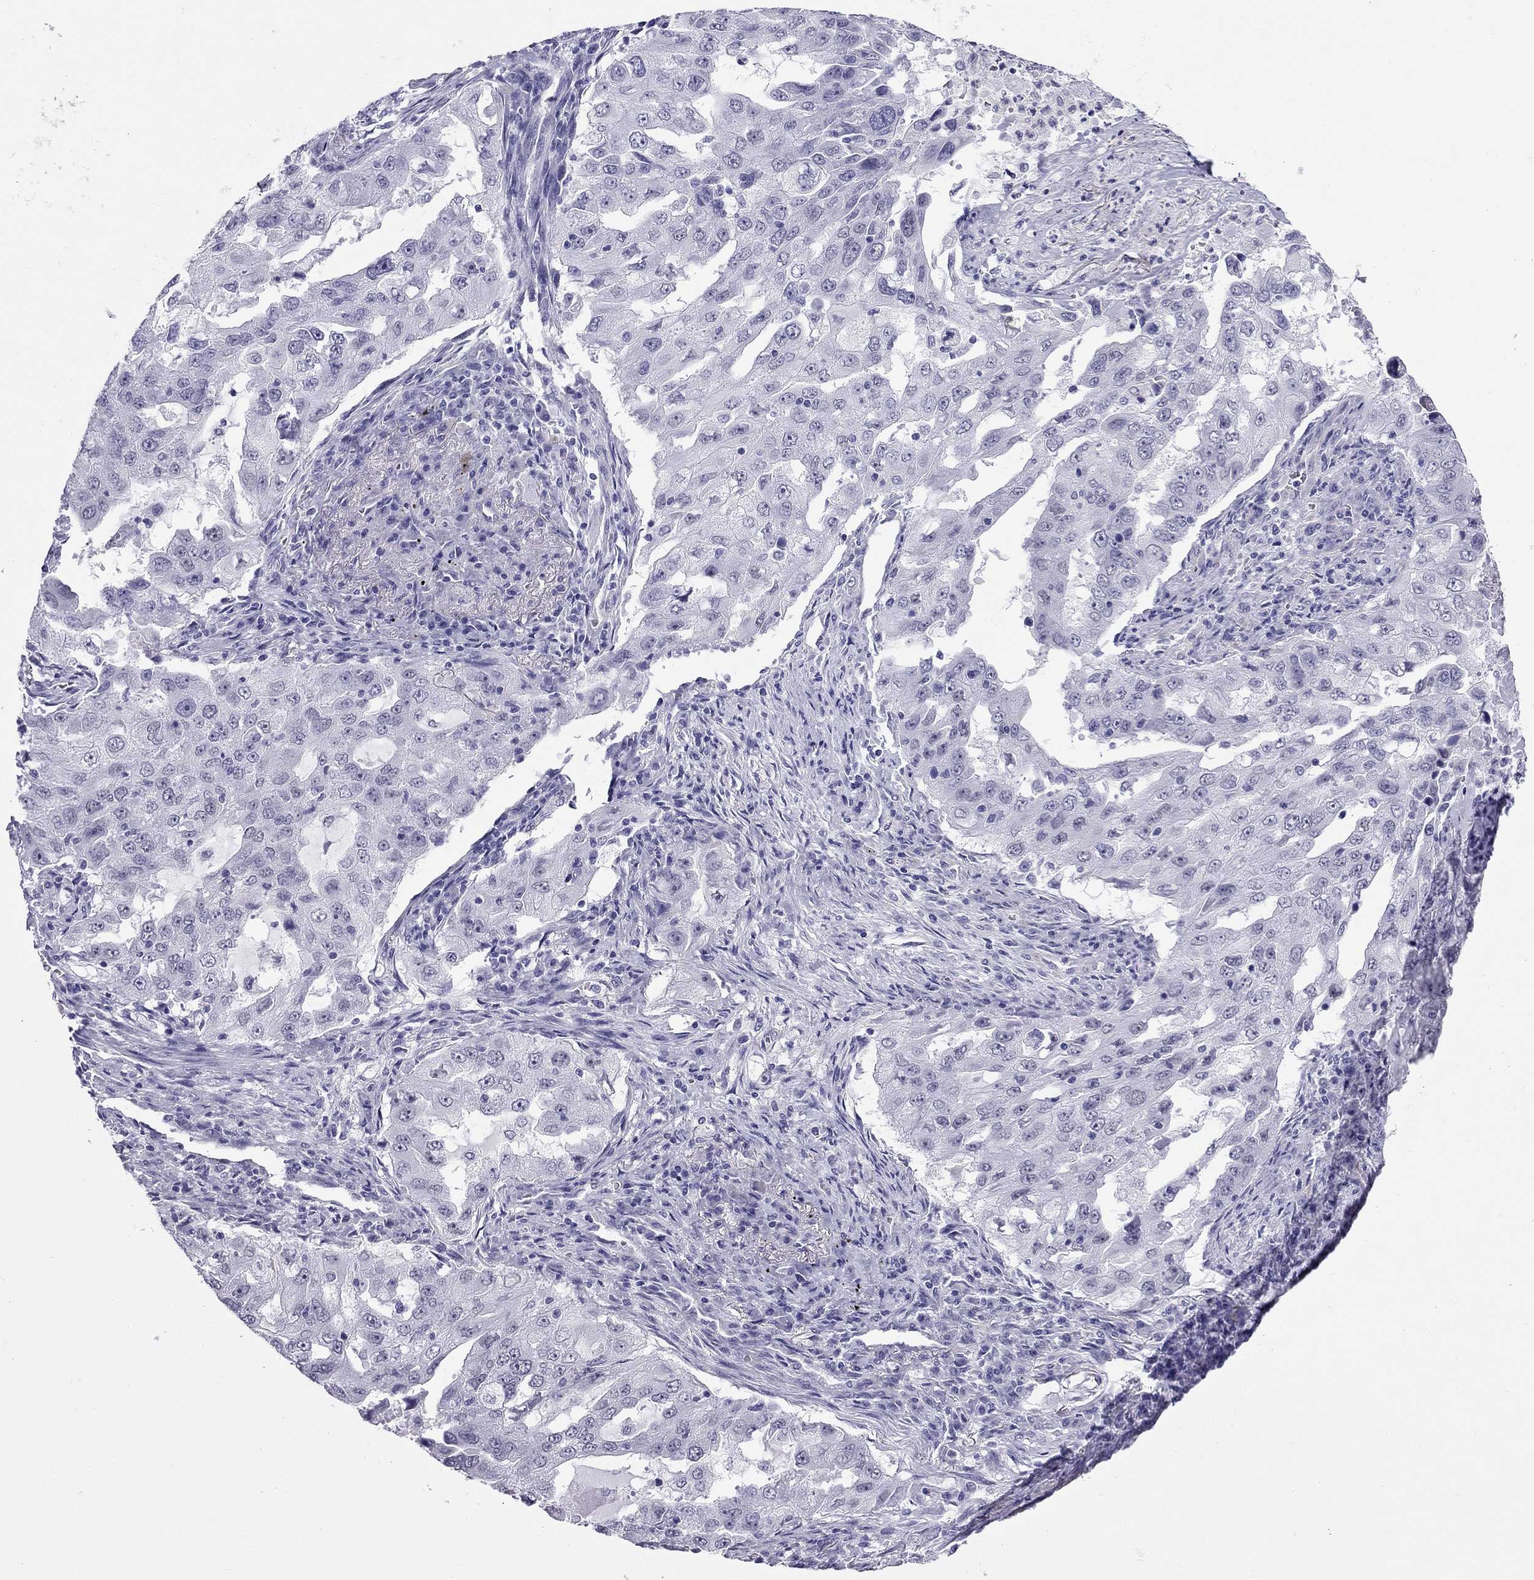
{"staining": {"intensity": "negative", "quantity": "none", "location": "none"}, "tissue": "lung cancer", "cell_type": "Tumor cells", "image_type": "cancer", "snomed": [{"axis": "morphology", "description": "Adenocarcinoma, NOS"}, {"axis": "topography", "description": "Lung"}], "caption": "Immunohistochemistry photomicrograph of neoplastic tissue: human lung cancer (adenocarcinoma) stained with DAB (3,3'-diaminobenzidine) displays no significant protein expression in tumor cells.", "gene": "CROCC2", "patient": {"sex": "female", "age": 61}}